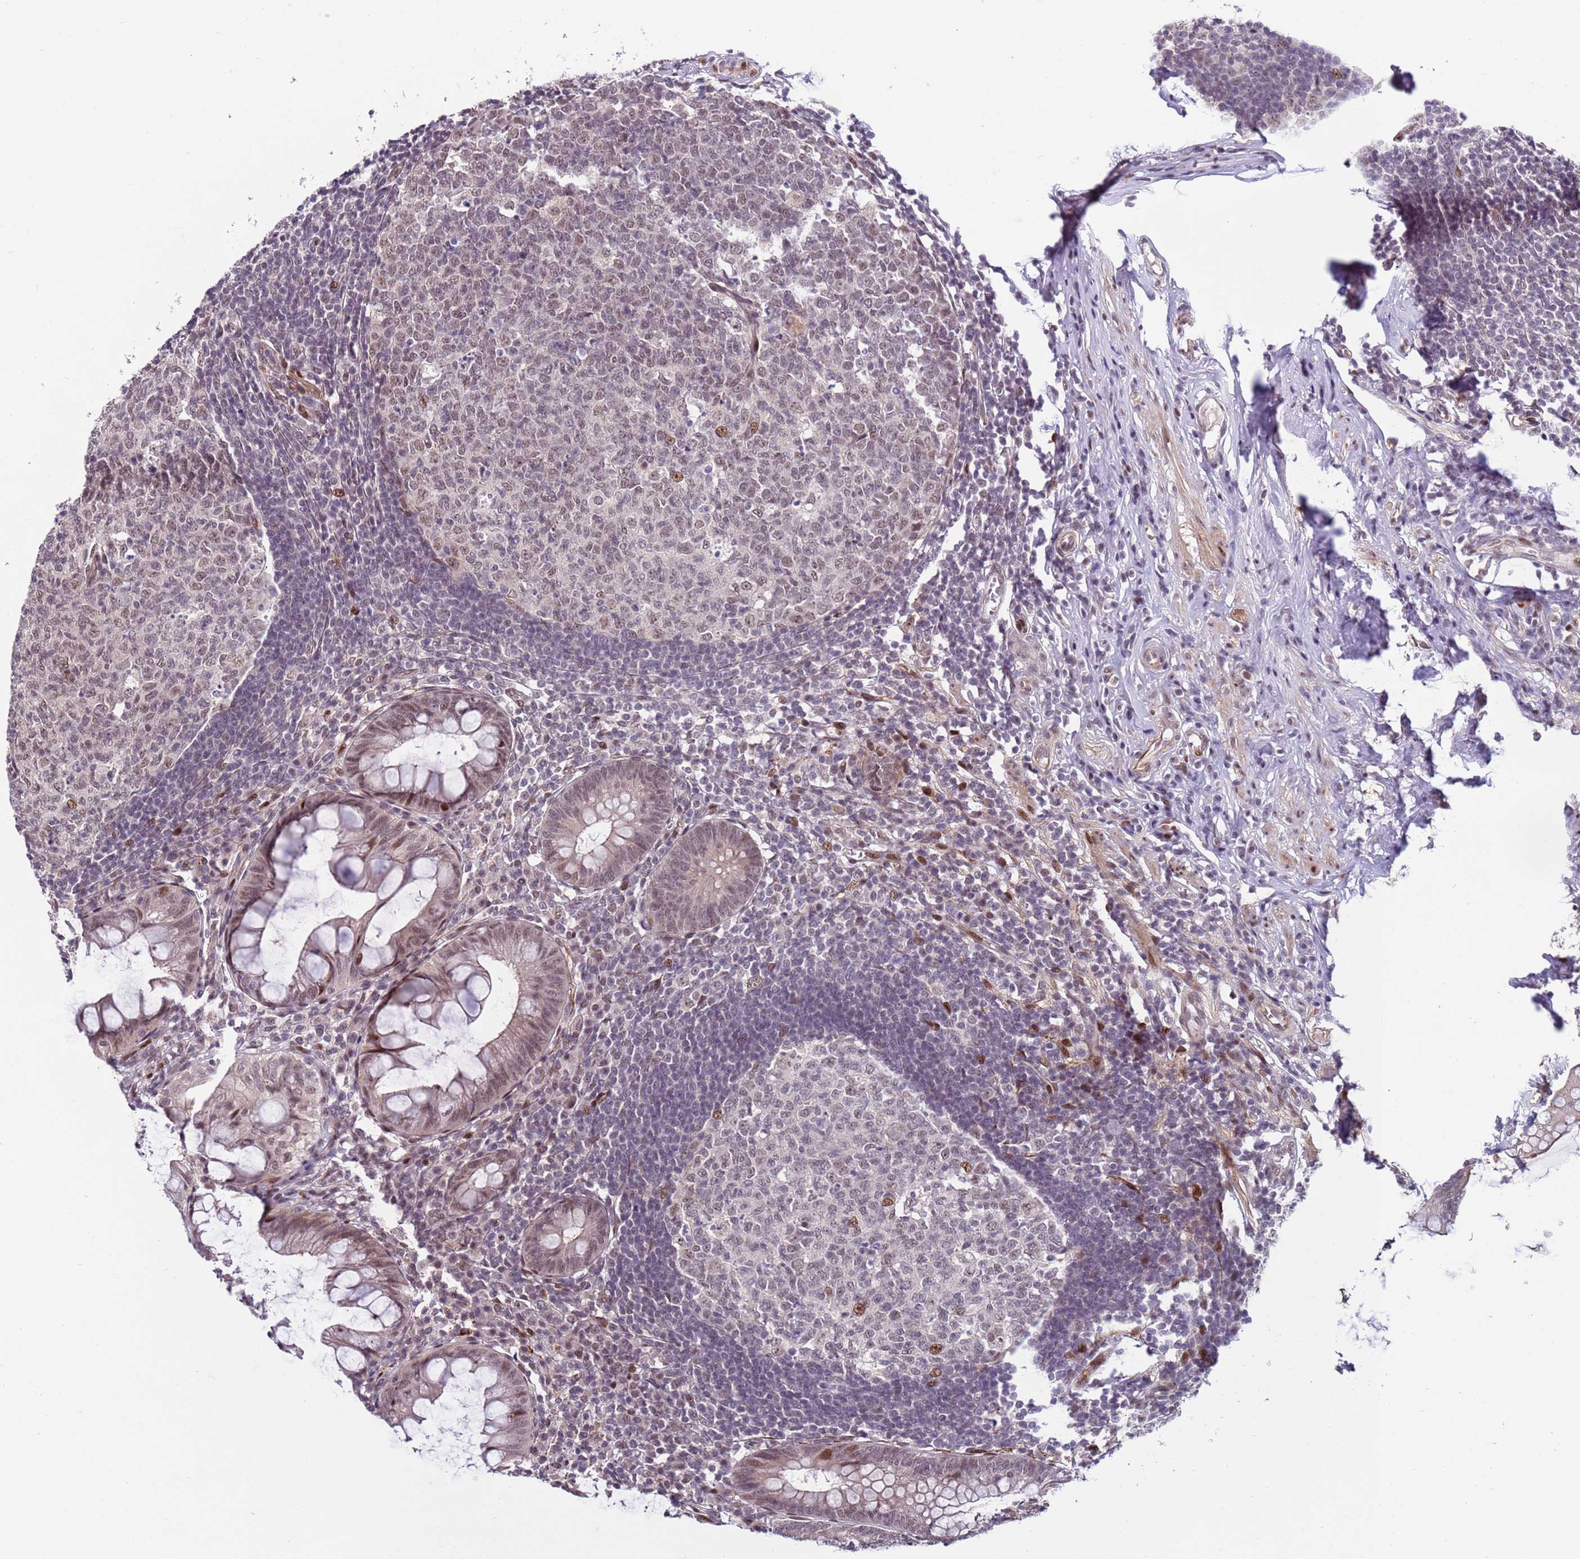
{"staining": {"intensity": "moderate", "quantity": "<25%", "location": "cytoplasmic/membranous,nuclear"}, "tissue": "appendix", "cell_type": "Glandular cells", "image_type": "normal", "snomed": [{"axis": "morphology", "description": "Normal tissue, NOS"}, {"axis": "topography", "description": "Appendix"}], "caption": "A brown stain labels moderate cytoplasmic/membranous,nuclear expression of a protein in glandular cells of unremarkable appendix. (DAB (3,3'-diaminobenzidine) IHC with brightfield microscopy, high magnification).", "gene": "SHC3", "patient": {"sex": "male", "age": 56}}